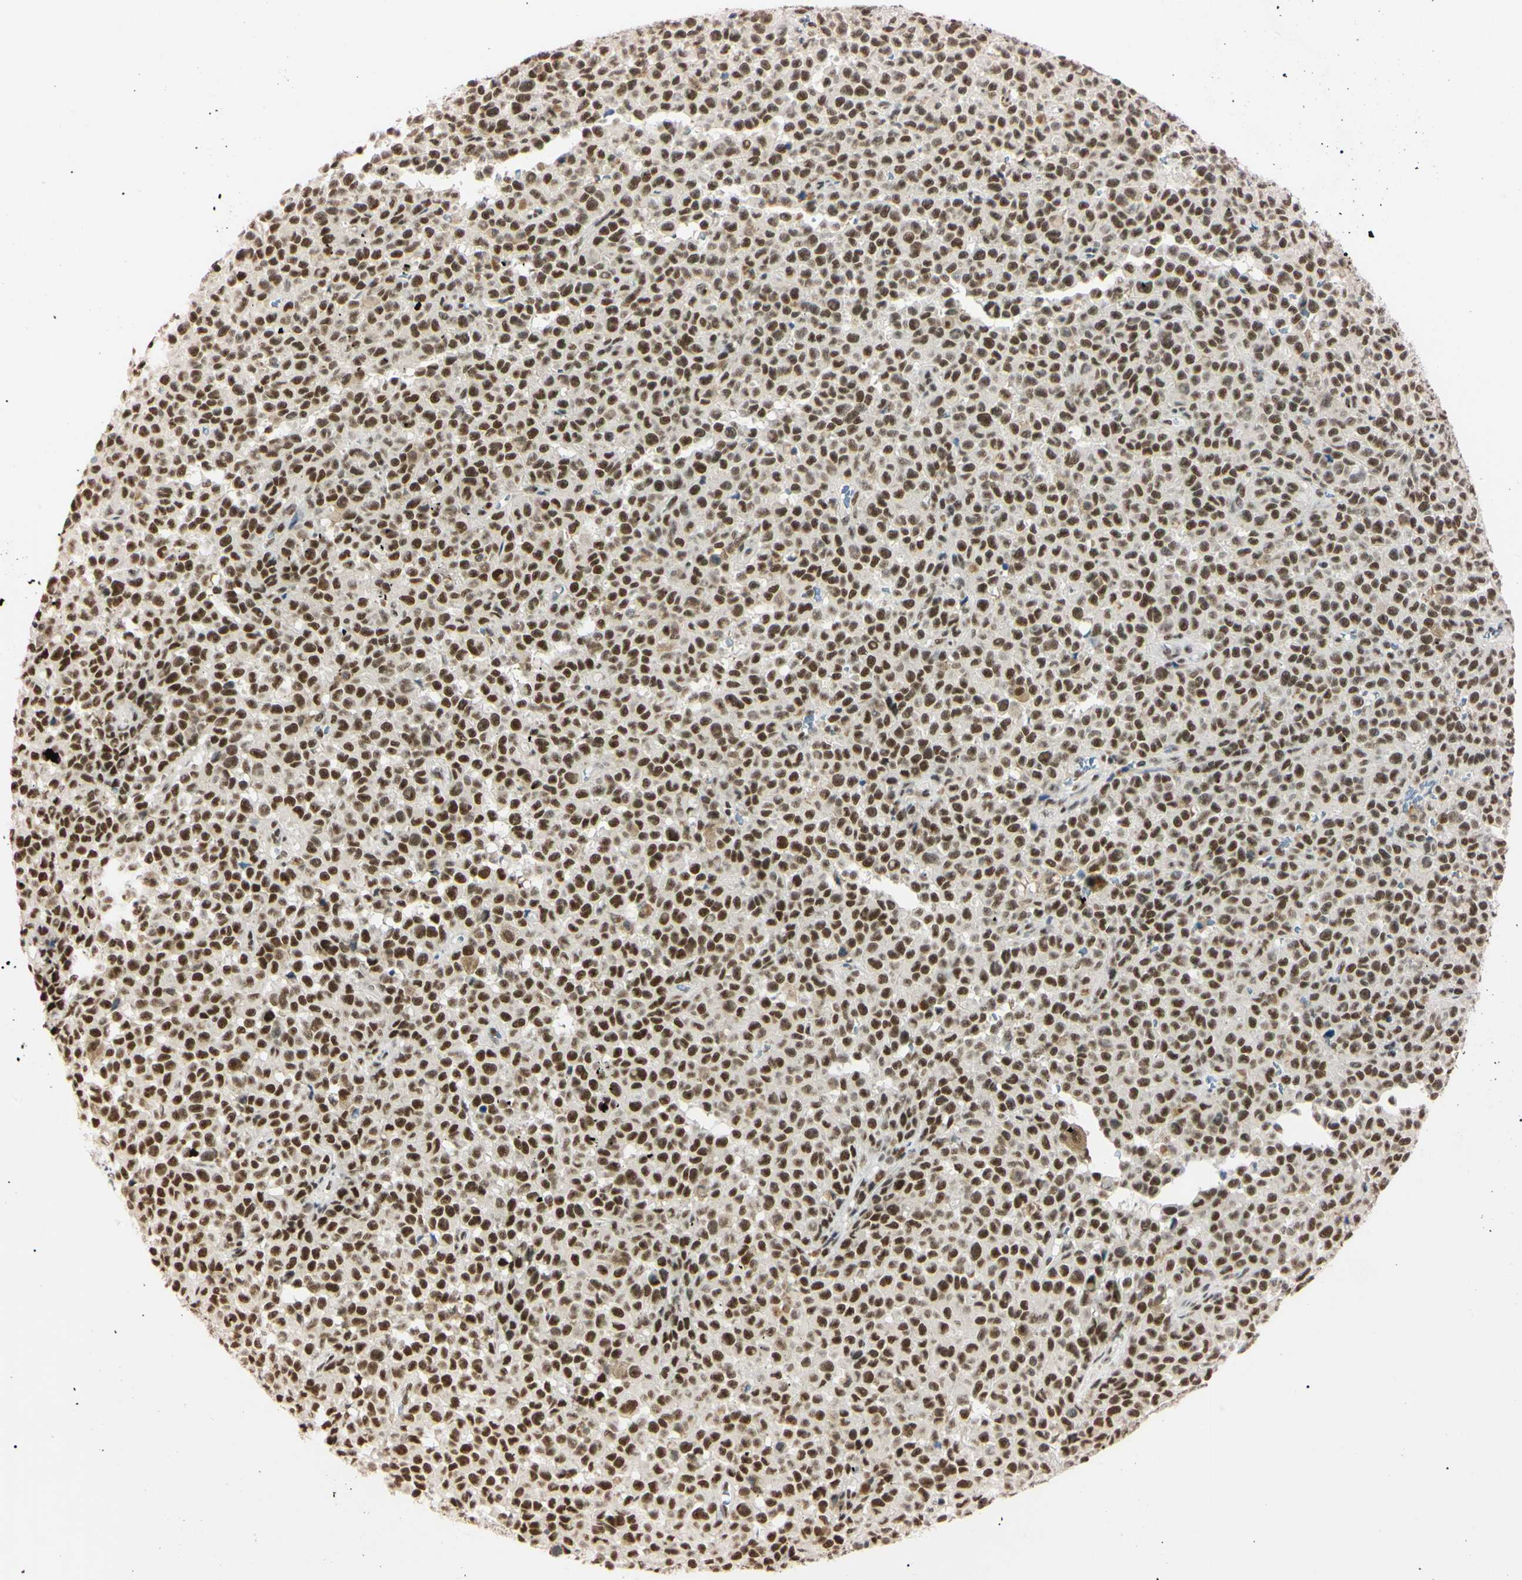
{"staining": {"intensity": "strong", "quantity": ">75%", "location": "nuclear"}, "tissue": "melanoma", "cell_type": "Tumor cells", "image_type": "cancer", "snomed": [{"axis": "morphology", "description": "Malignant melanoma, NOS"}, {"axis": "topography", "description": "Skin"}], "caption": "IHC image of human malignant melanoma stained for a protein (brown), which exhibits high levels of strong nuclear expression in approximately >75% of tumor cells.", "gene": "ZNF134", "patient": {"sex": "female", "age": 82}}